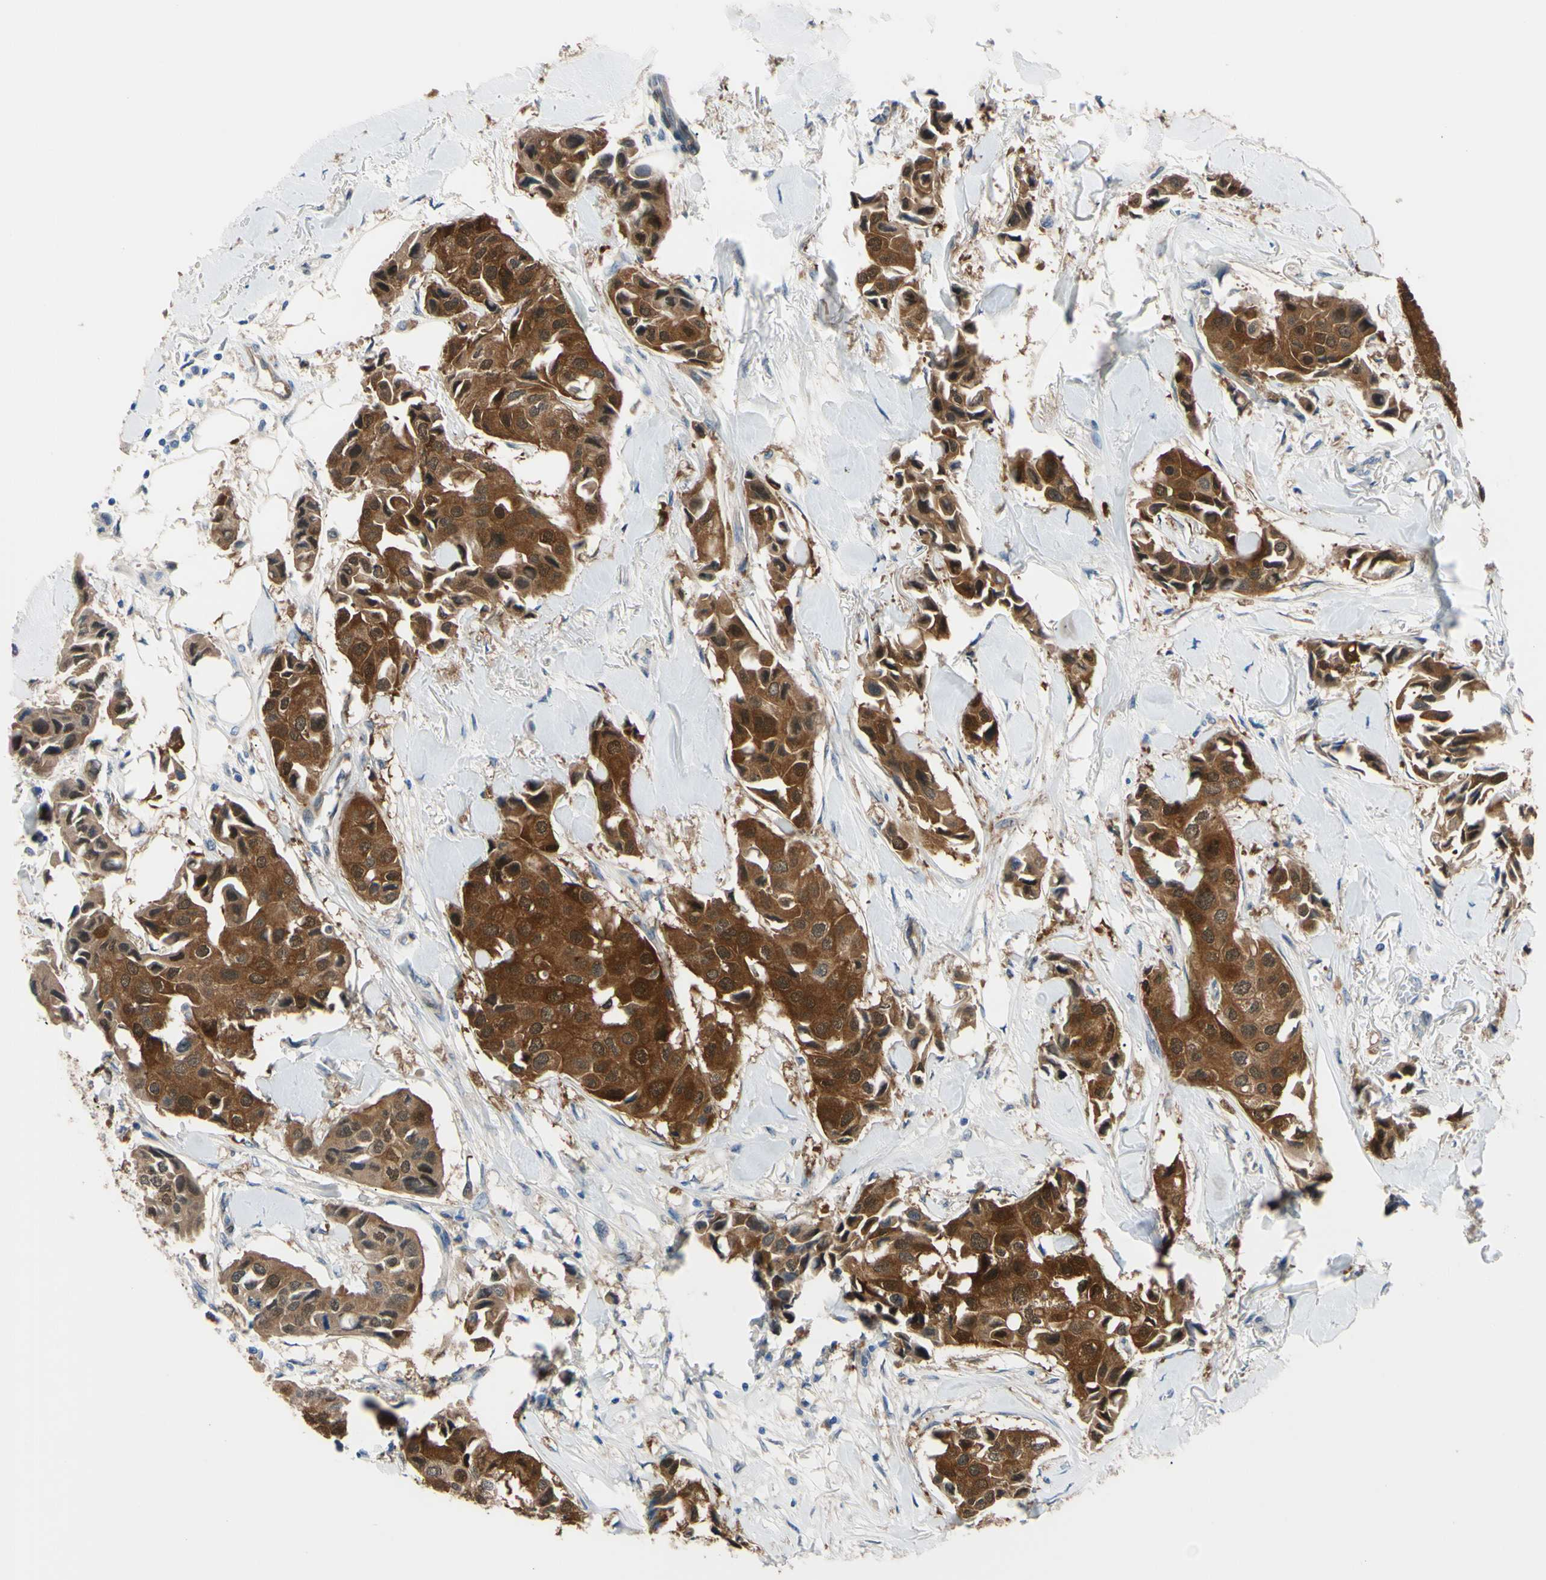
{"staining": {"intensity": "strong", "quantity": ">75%", "location": "cytoplasmic/membranous,nuclear"}, "tissue": "breast cancer", "cell_type": "Tumor cells", "image_type": "cancer", "snomed": [{"axis": "morphology", "description": "Duct carcinoma"}, {"axis": "topography", "description": "Breast"}], "caption": "Protein expression analysis of human breast cancer reveals strong cytoplasmic/membranous and nuclear staining in about >75% of tumor cells. Nuclei are stained in blue.", "gene": "NOL3", "patient": {"sex": "female", "age": 80}}